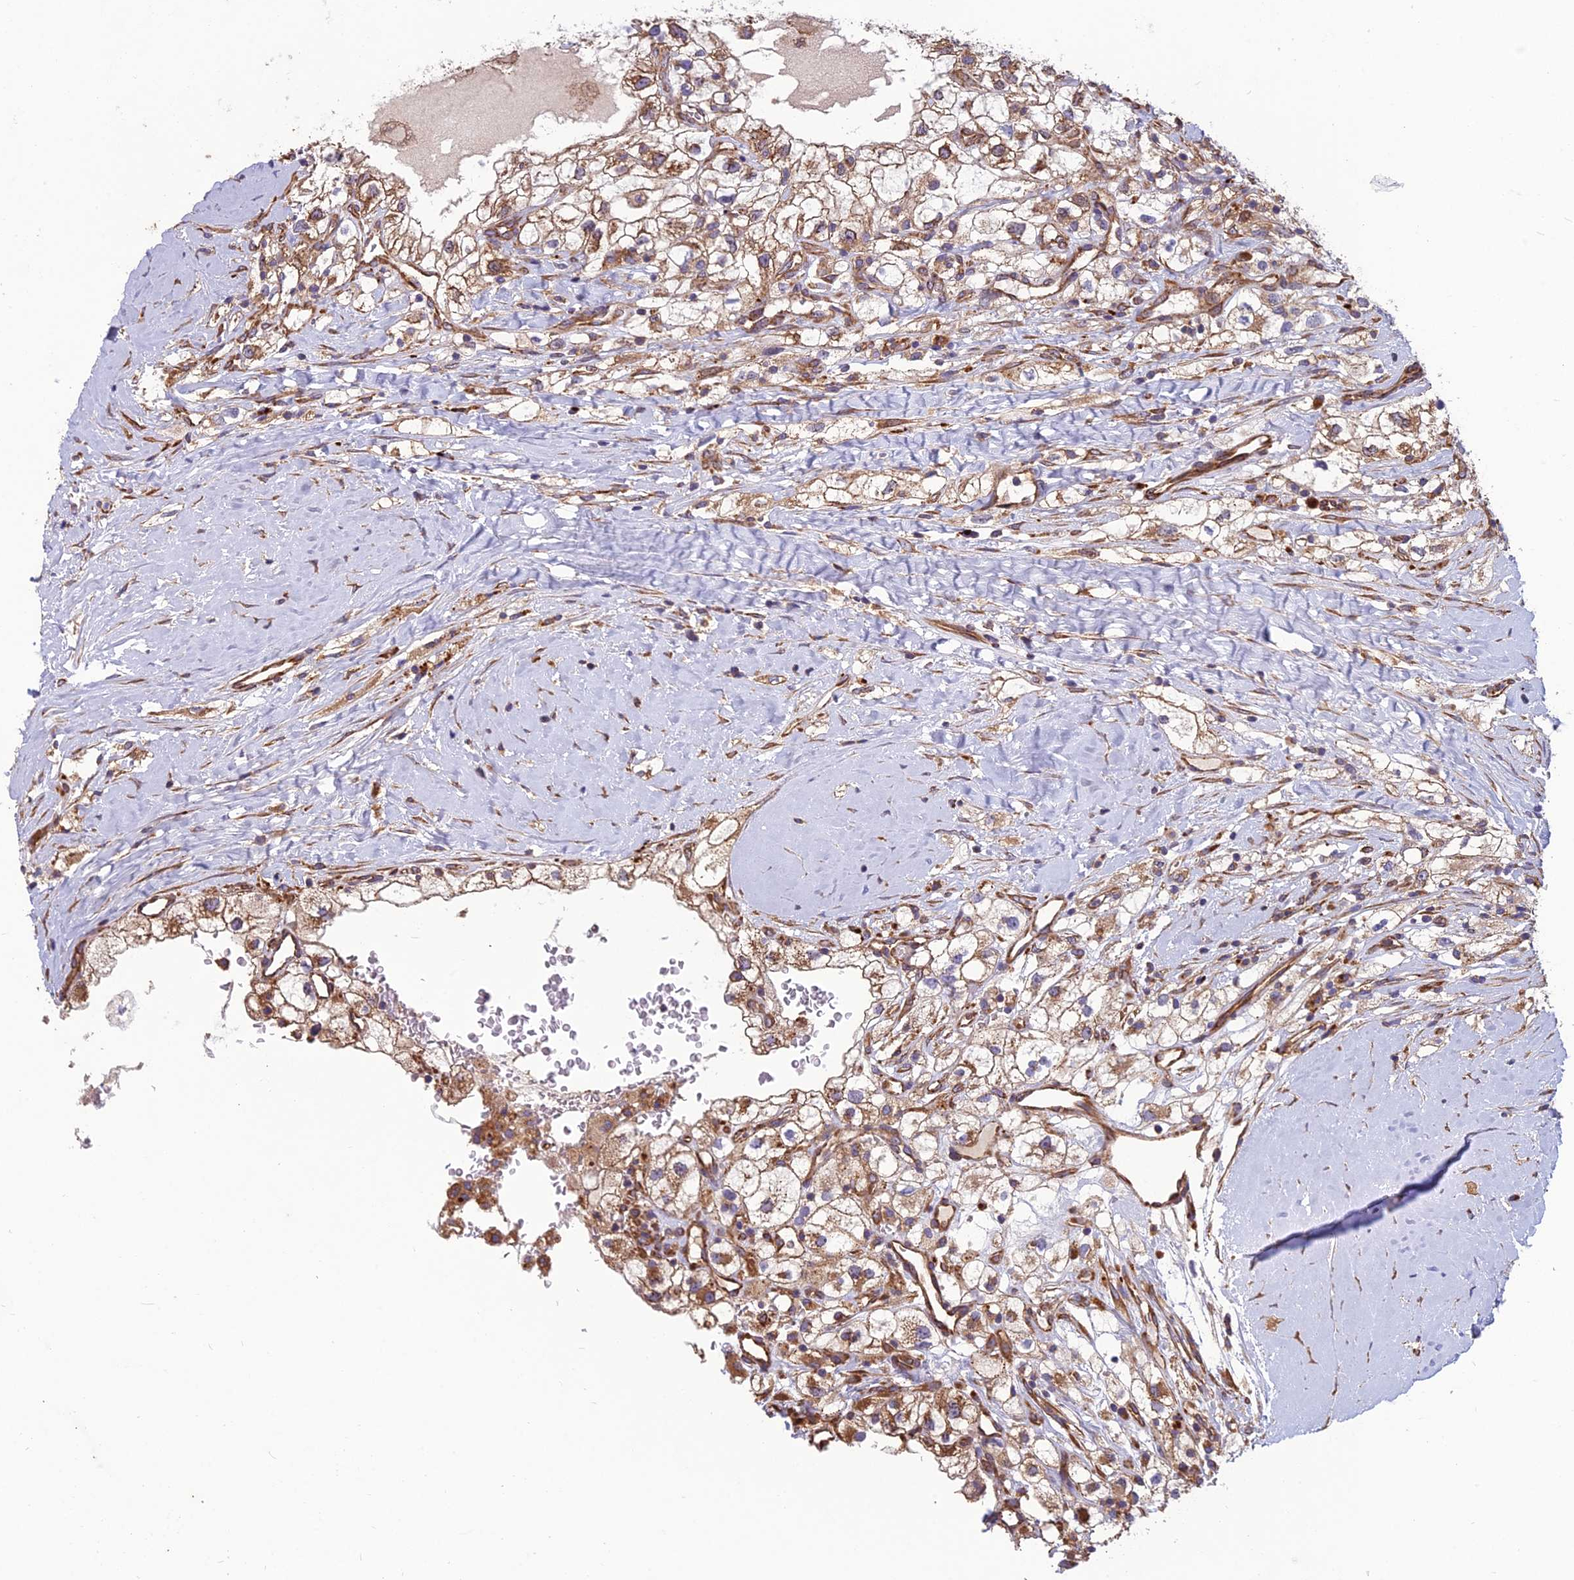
{"staining": {"intensity": "moderate", "quantity": "25%-75%", "location": "cytoplasmic/membranous"}, "tissue": "renal cancer", "cell_type": "Tumor cells", "image_type": "cancer", "snomed": [{"axis": "morphology", "description": "Adenocarcinoma, NOS"}, {"axis": "topography", "description": "Kidney"}], "caption": "The histopathology image demonstrates staining of renal cancer, revealing moderate cytoplasmic/membranous protein positivity (brown color) within tumor cells. Using DAB (brown) and hematoxylin (blue) stains, captured at high magnification using brightfield microscopy.", "gene": "SPDL1", "patient": {"sex": "male", "age": 59}}